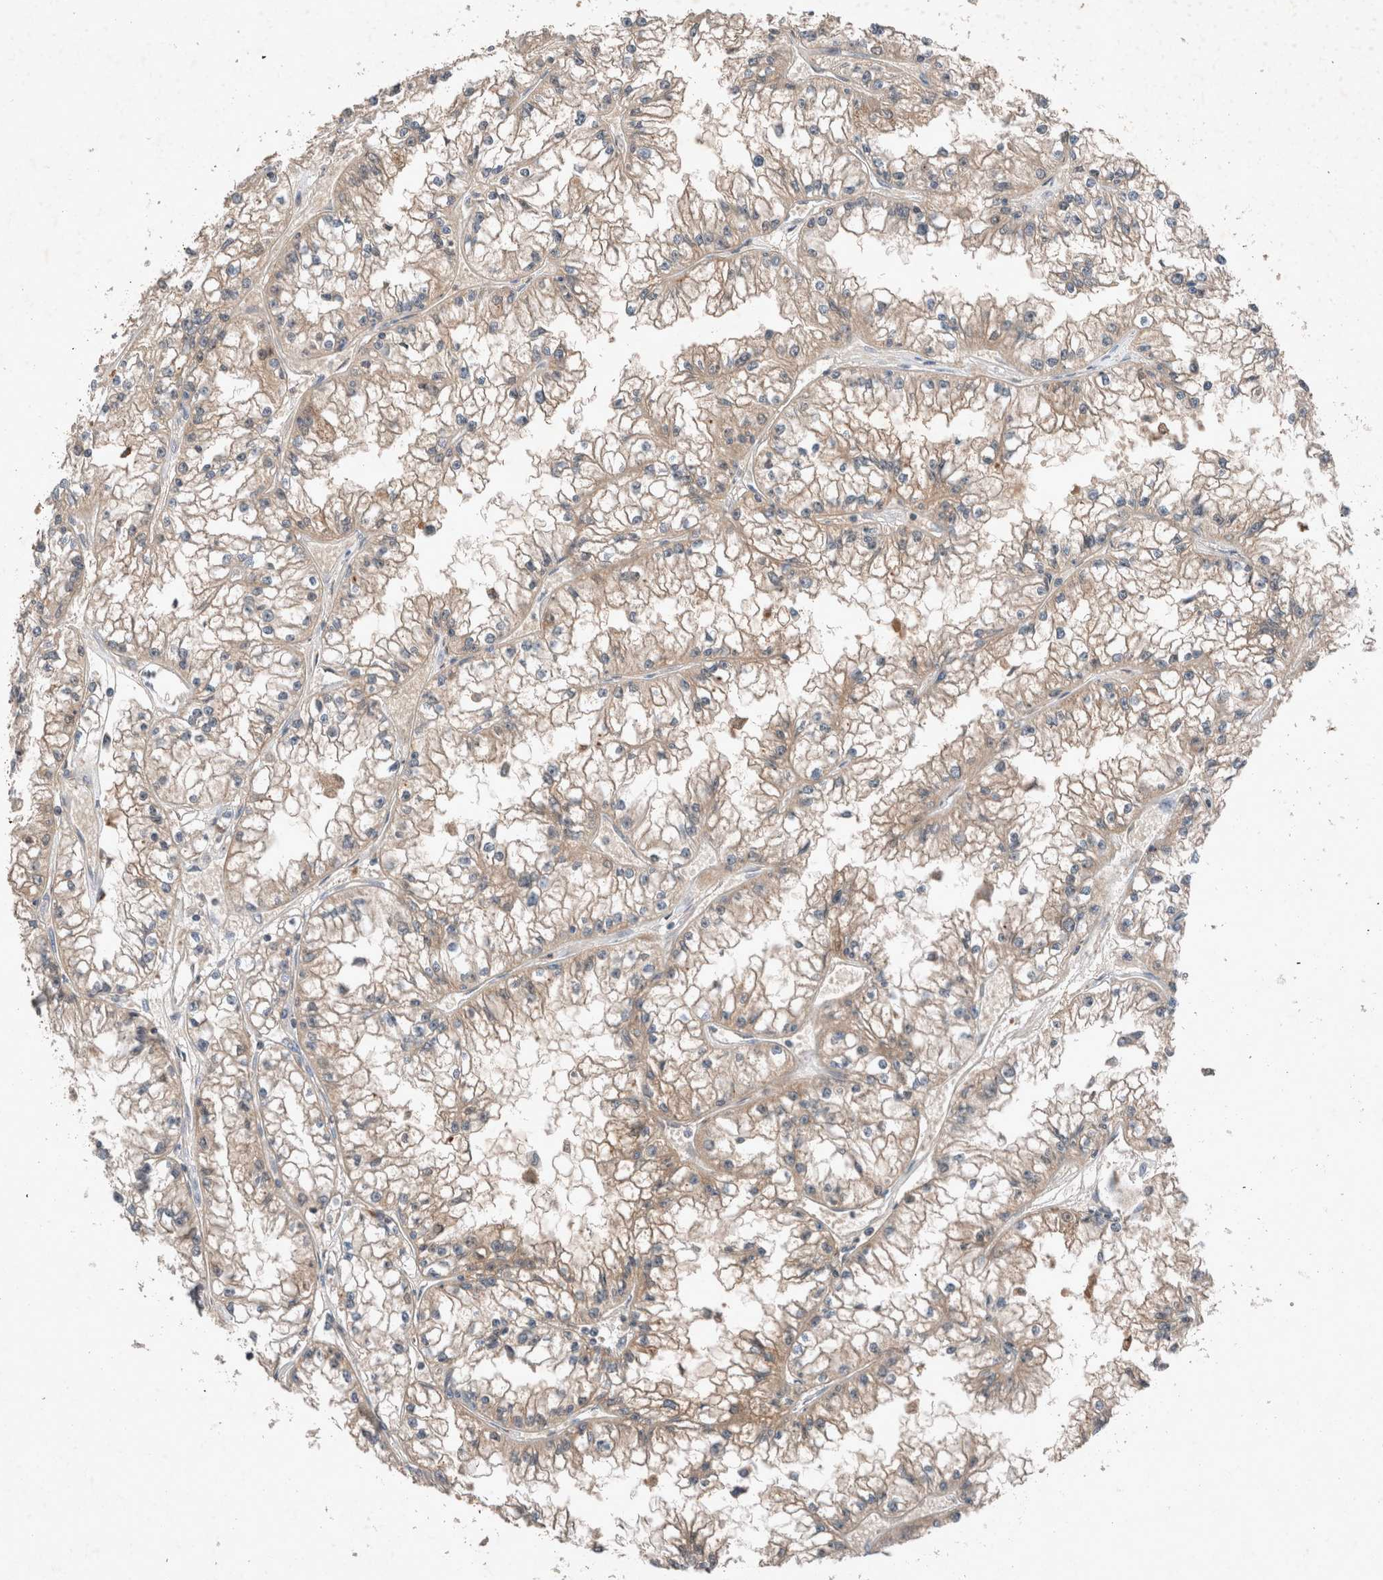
{"staining": {"intensity": "weak", "quantity": ">75%", "location": "cytoplasmic/membranous"}, "tissue": "renal cancer", "cell_type": "Tumor cells", "image_type": "cancer", "snomed": [{"axis": "morphology", "description": "Adenocarcinoma, NOS"}, {"axis": "topography", "description": "Kidney"}], "caption": "Renal cancer stained with a brown dye exhibits weak cytoplasmic/membranous positive positivity in about >75% of tumor cells.", "gene": "UGCG", "patient": {"sex": "male", "age": 56}}